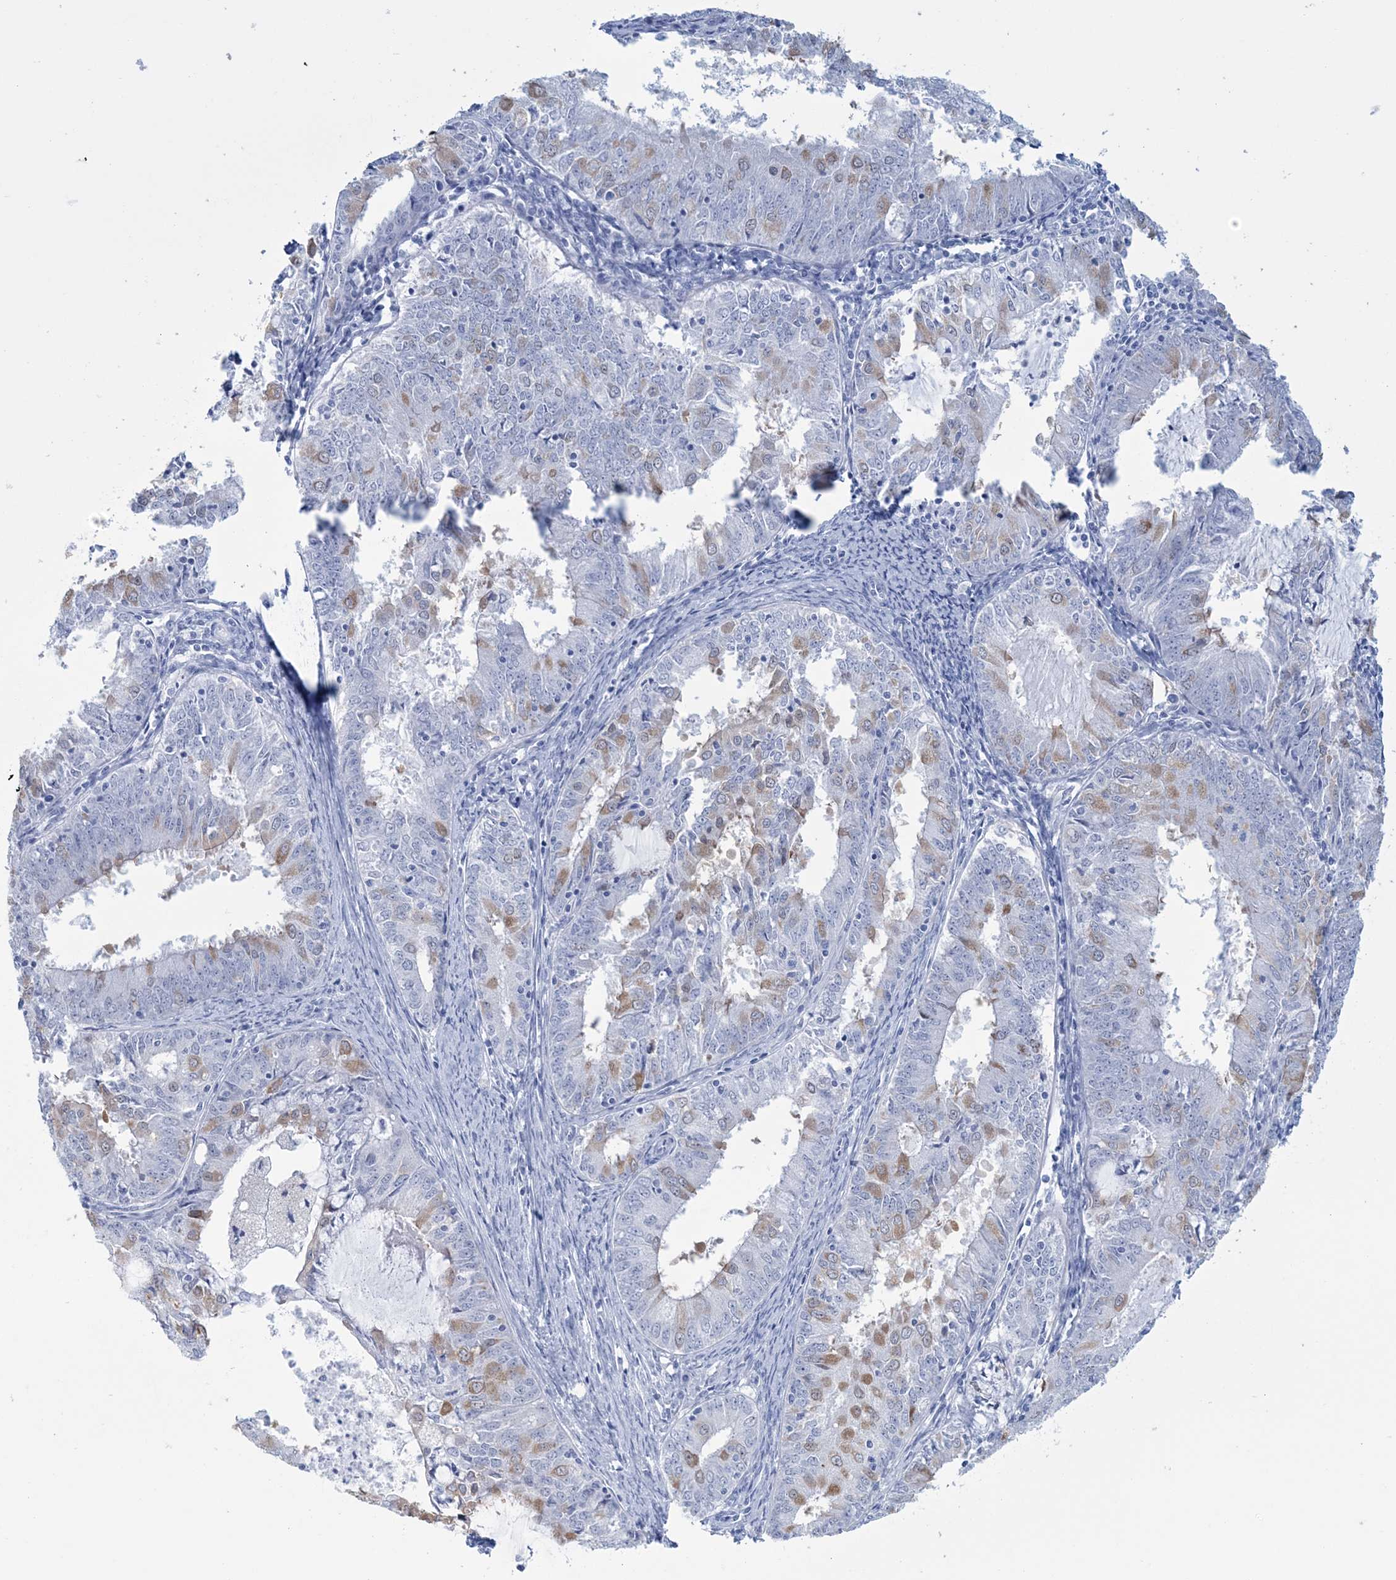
{"staining": {"intensity": "moderate", "quantity": "<25%", "location": "cytoplasmic/membranous"}, "tissue": "endometrial cancer", "cell_type": "Tumor cells", "image_type": "cancer", "snomed": [{"axis": "morphology", "description": "Adenocarcinoma, NOS"}, {"axis": "topography", "description": "Endometrium"}], "caption": "Human endometrial adenocarcinoma stained with a brown dye displays moderate cytoplasmic/membranous positive staining in approximately <25% of tumor cells.", "gene": "DPCD", "patient": {"sex": "female", "age": 57}}